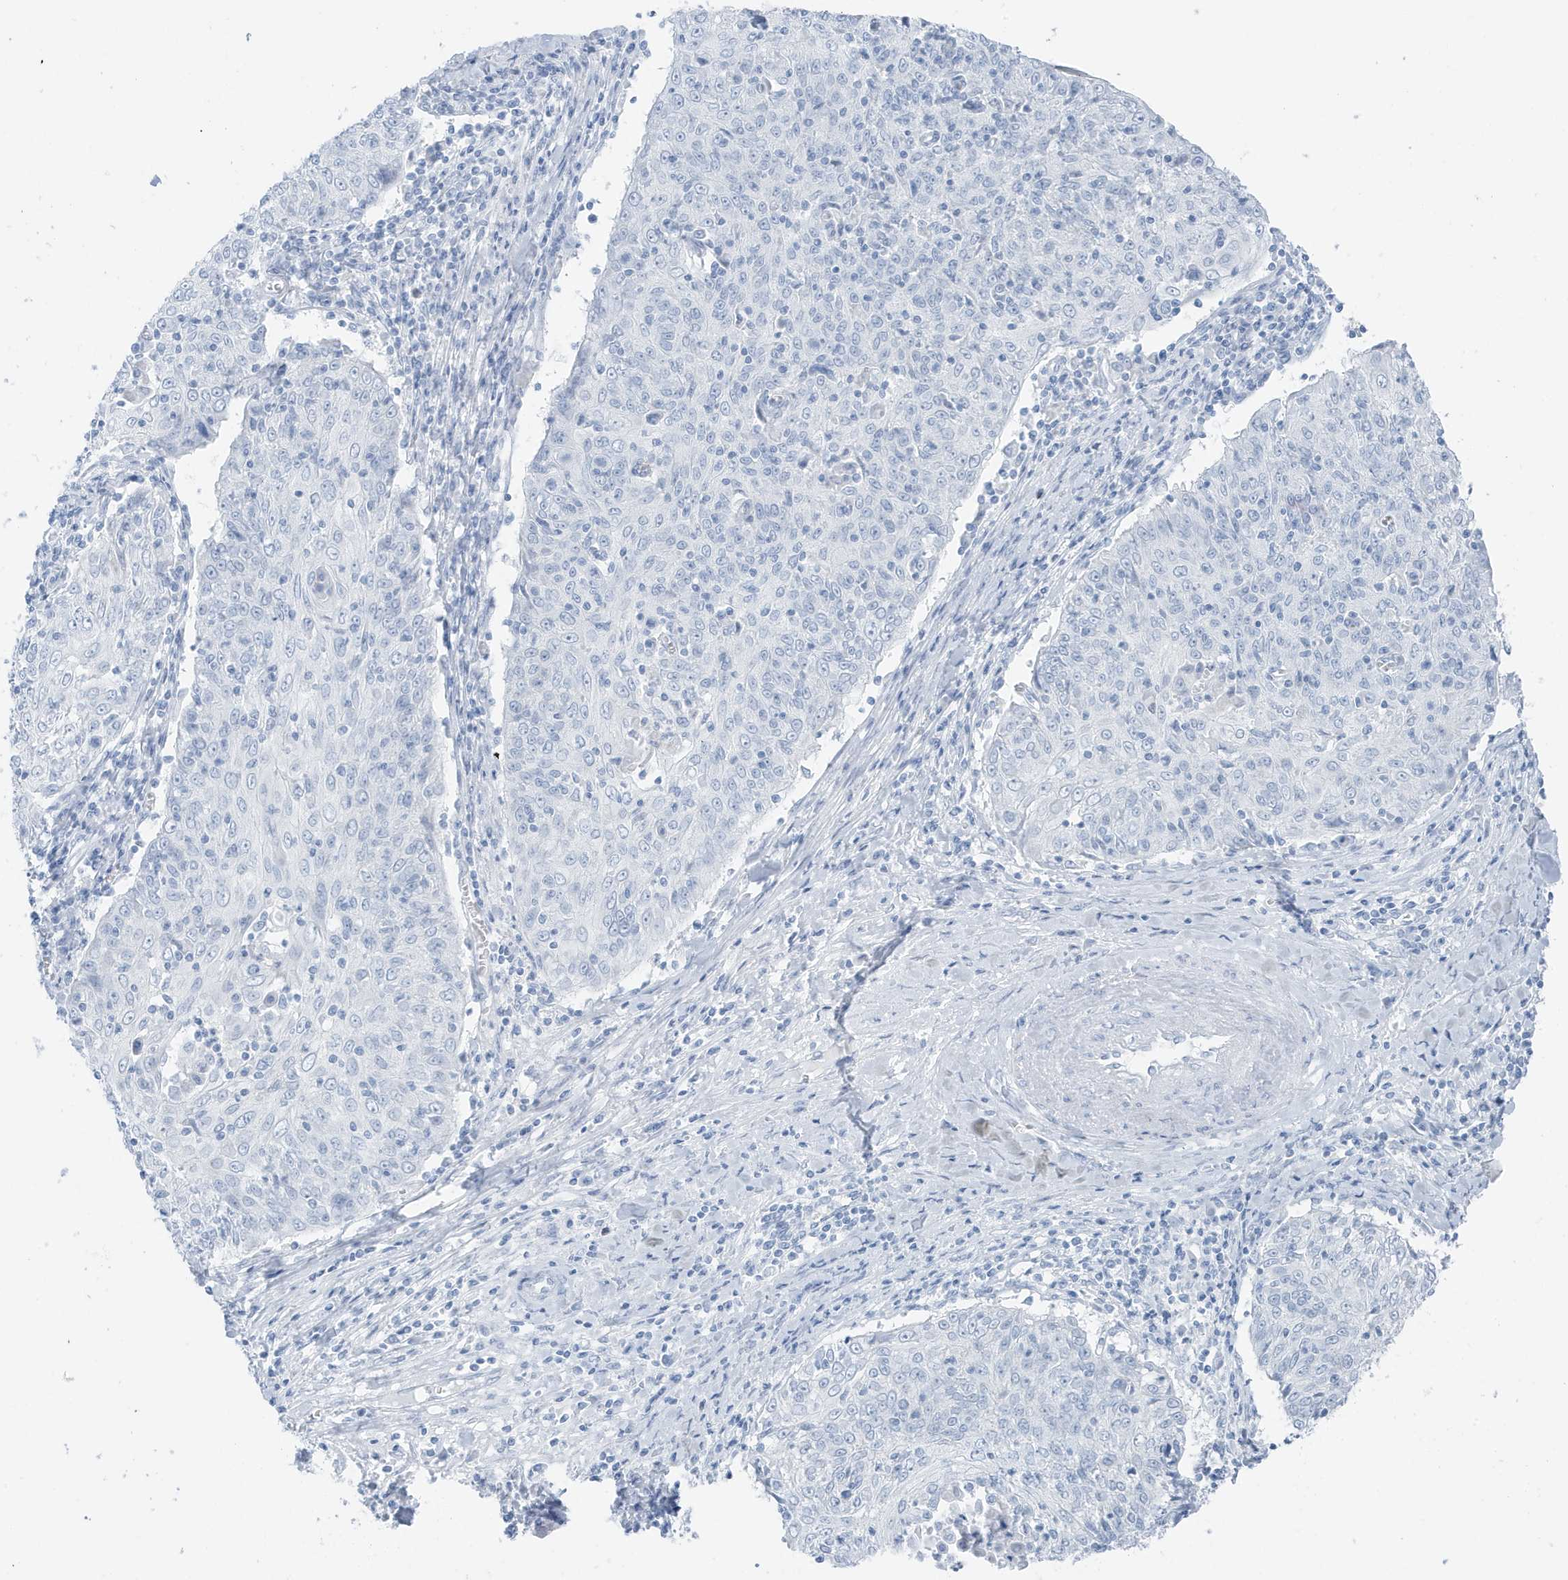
{"staining": {"intensity": "negative", "quantity": "none", "location": "none"}, "tissue": "cervical cancer", "cell_type": "Tumor cells", "image_type": "cancer", "snomed": [{"axis": "morphology", "description": "Squamous cell carcinoma, NOS"}, {"axis": "topography", "description": "Cervix"}], "caption": "High magnification brightfield microscopy of cervical cancer (squamous cell carcinoma) stained with DAB (brown) and counterstained with hematoxylin (blue): tumor cells show no significant positivity.", "gene": "ZFP64", "patient": {"sex": "female", "age": 48}}